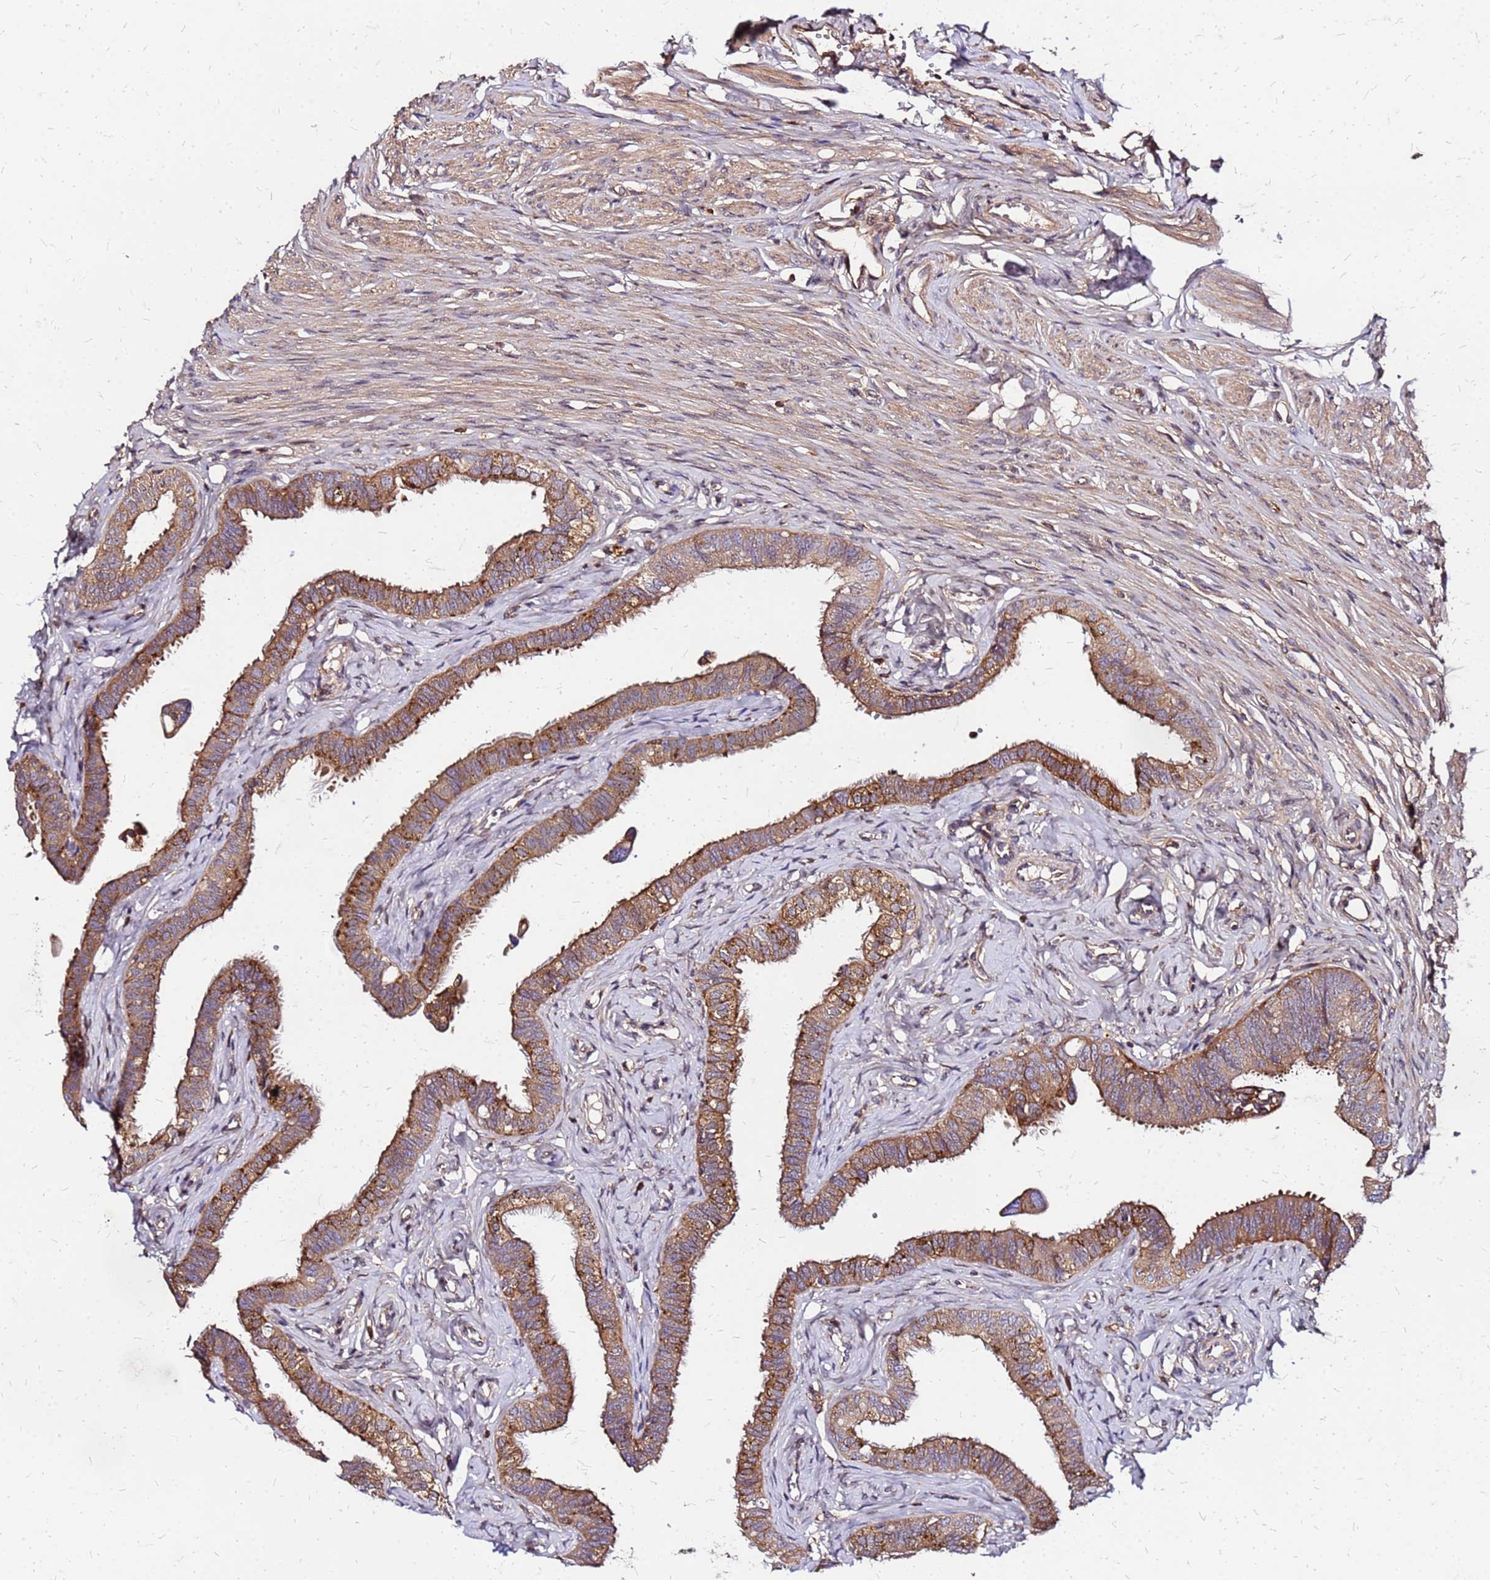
{"staining": {"intensity": "moderate", "quantity": ">75%", "location": "cytoplasmic/membranous"}, "tissue": "fallopian tube", "cell_type": "Glandular cells", "image_type": "normal", "snomed": [{"axis": "morphology", "description": "Normal tissue, NOS"}, {"axis": "morphology", "description": "Carcinoma, NOS"}, {"axis": "topography", "description": "Fallopian tube"}, {"axis": "topography", "description": "Ovary"}], "caption": "Approximately >75% of glandular cells in benign fallopian tube reveal moderate cytoplasmic/membranous protein expression as visualized by brown immunohistochemical staining.", "gene": "CYBC1", "patient": {"sex": "female", "age": 59}}